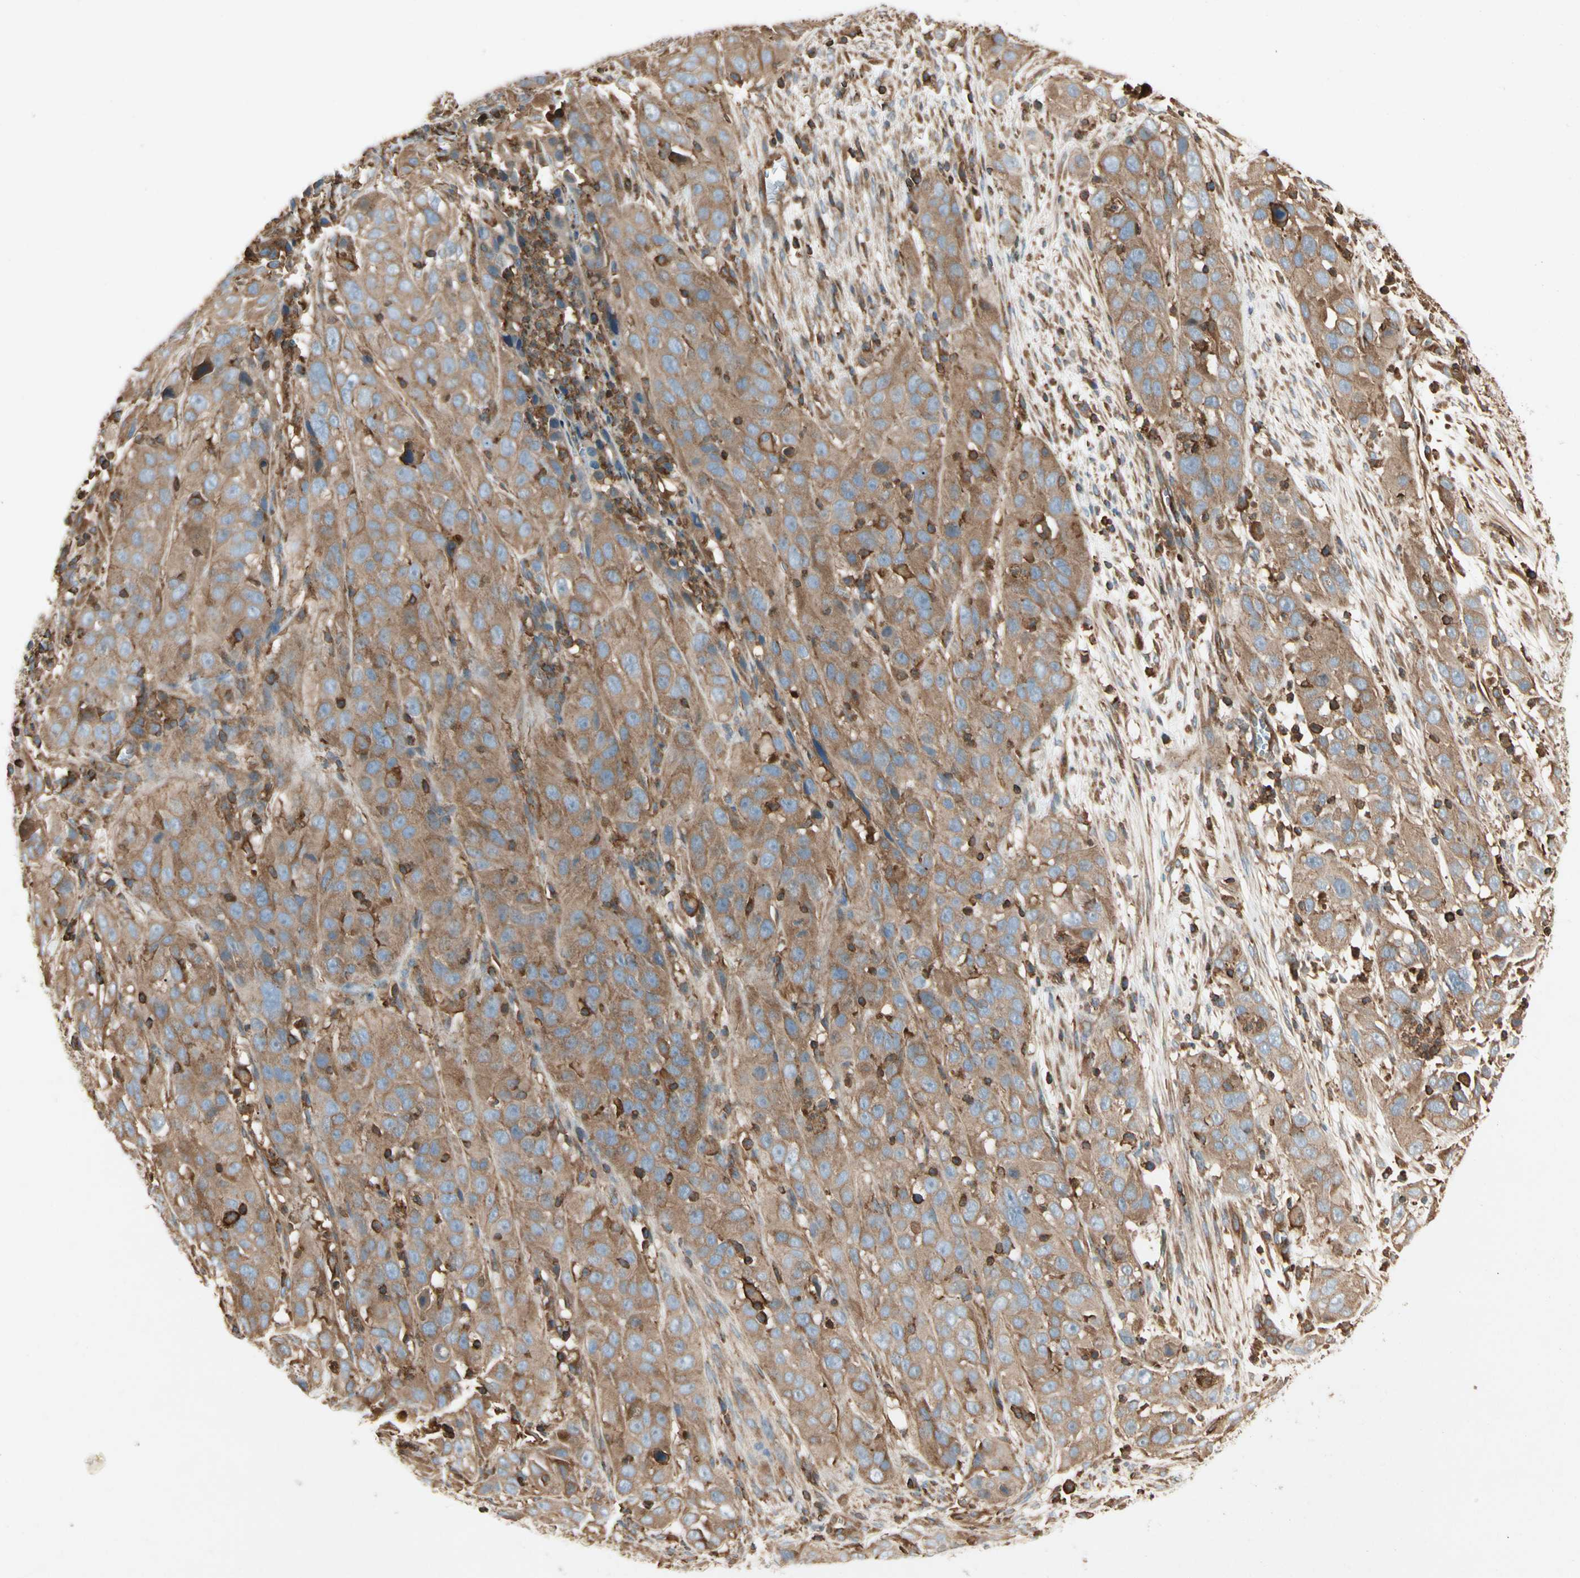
{"staining": {"intensity": "moderate", "quantity": ">75%", "location": "cytoplasmic/membranous"}, "tissue": "cervical cancer", "cell_type": "Tumor cells", "image_type": "cancer", "snomed": [{"axis": "morphology", "description": "Squamous cell carcinoma, NOS"}, {"axis": "topography", "description": "Cervix"}], "caption": "Brown immunohistochemical staining in human cervical squamous cell carcinoma exhibits moderate cytoplasmic/membranous expression in approximately >75% of tumor cells.", "gene": "ARPC2", "patient": {"sex": "female", "age": 32}}